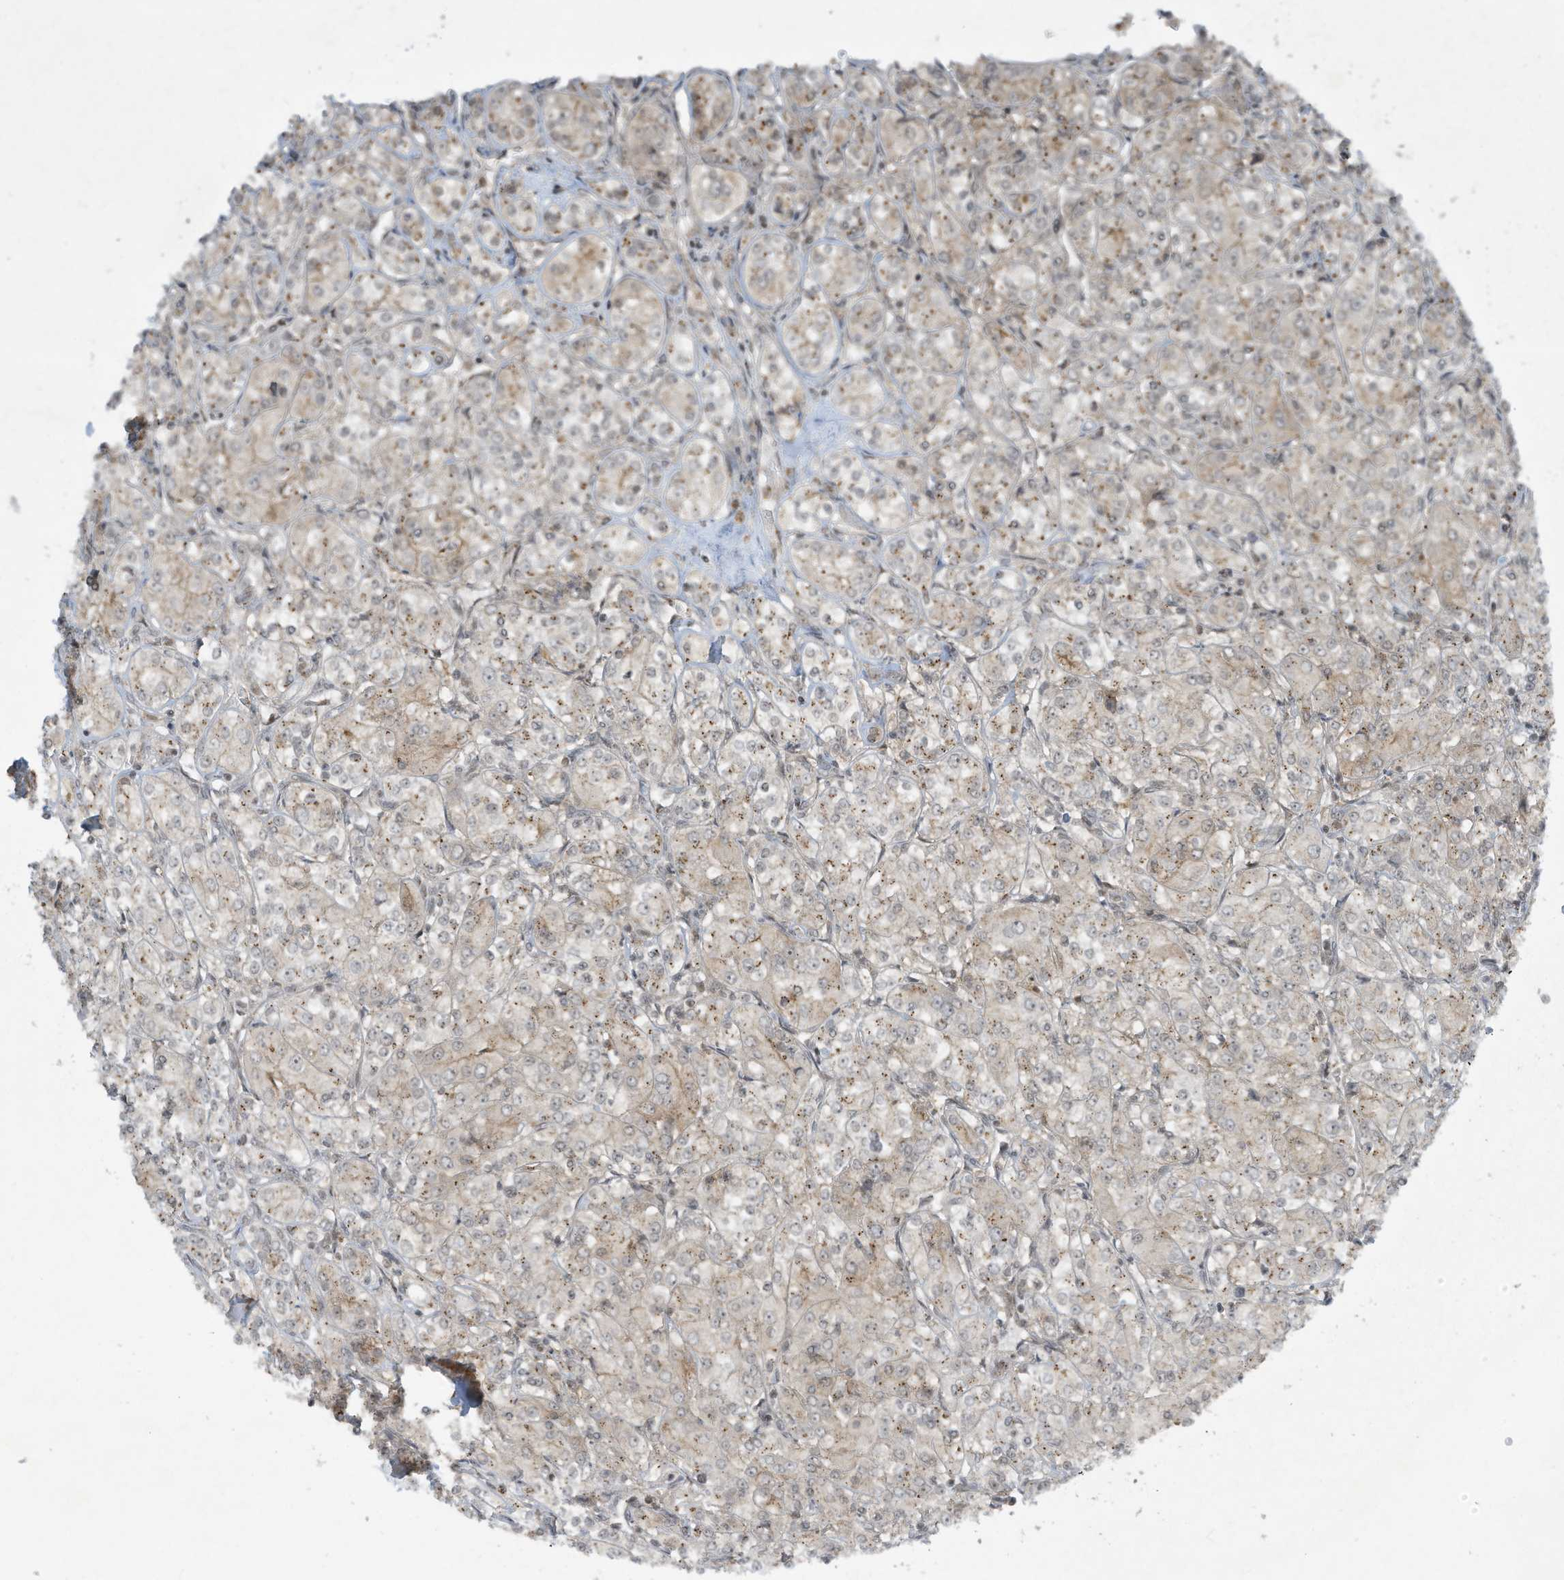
{"staining": {"intensity": "weak", "quantity": "25%-75%", "location": "cytoplasmic/membranous"}, "tissue": "renal cancer", "cell_type": "Tumor cells", "image_type": "cancer", "snomed": [{"axis": "morphology", "description": "Adenocarcinoma, NOS"}, {"axis": "topography", "description": "Kidney"}], "caption": "This is an image of IHC staining of adenocarcinoma (renal), which shows weak staining in the cytoplasmic/membranous of tumor cells.", "gene": "CERT1", "patient": {"sex": "male", "age": 77}}